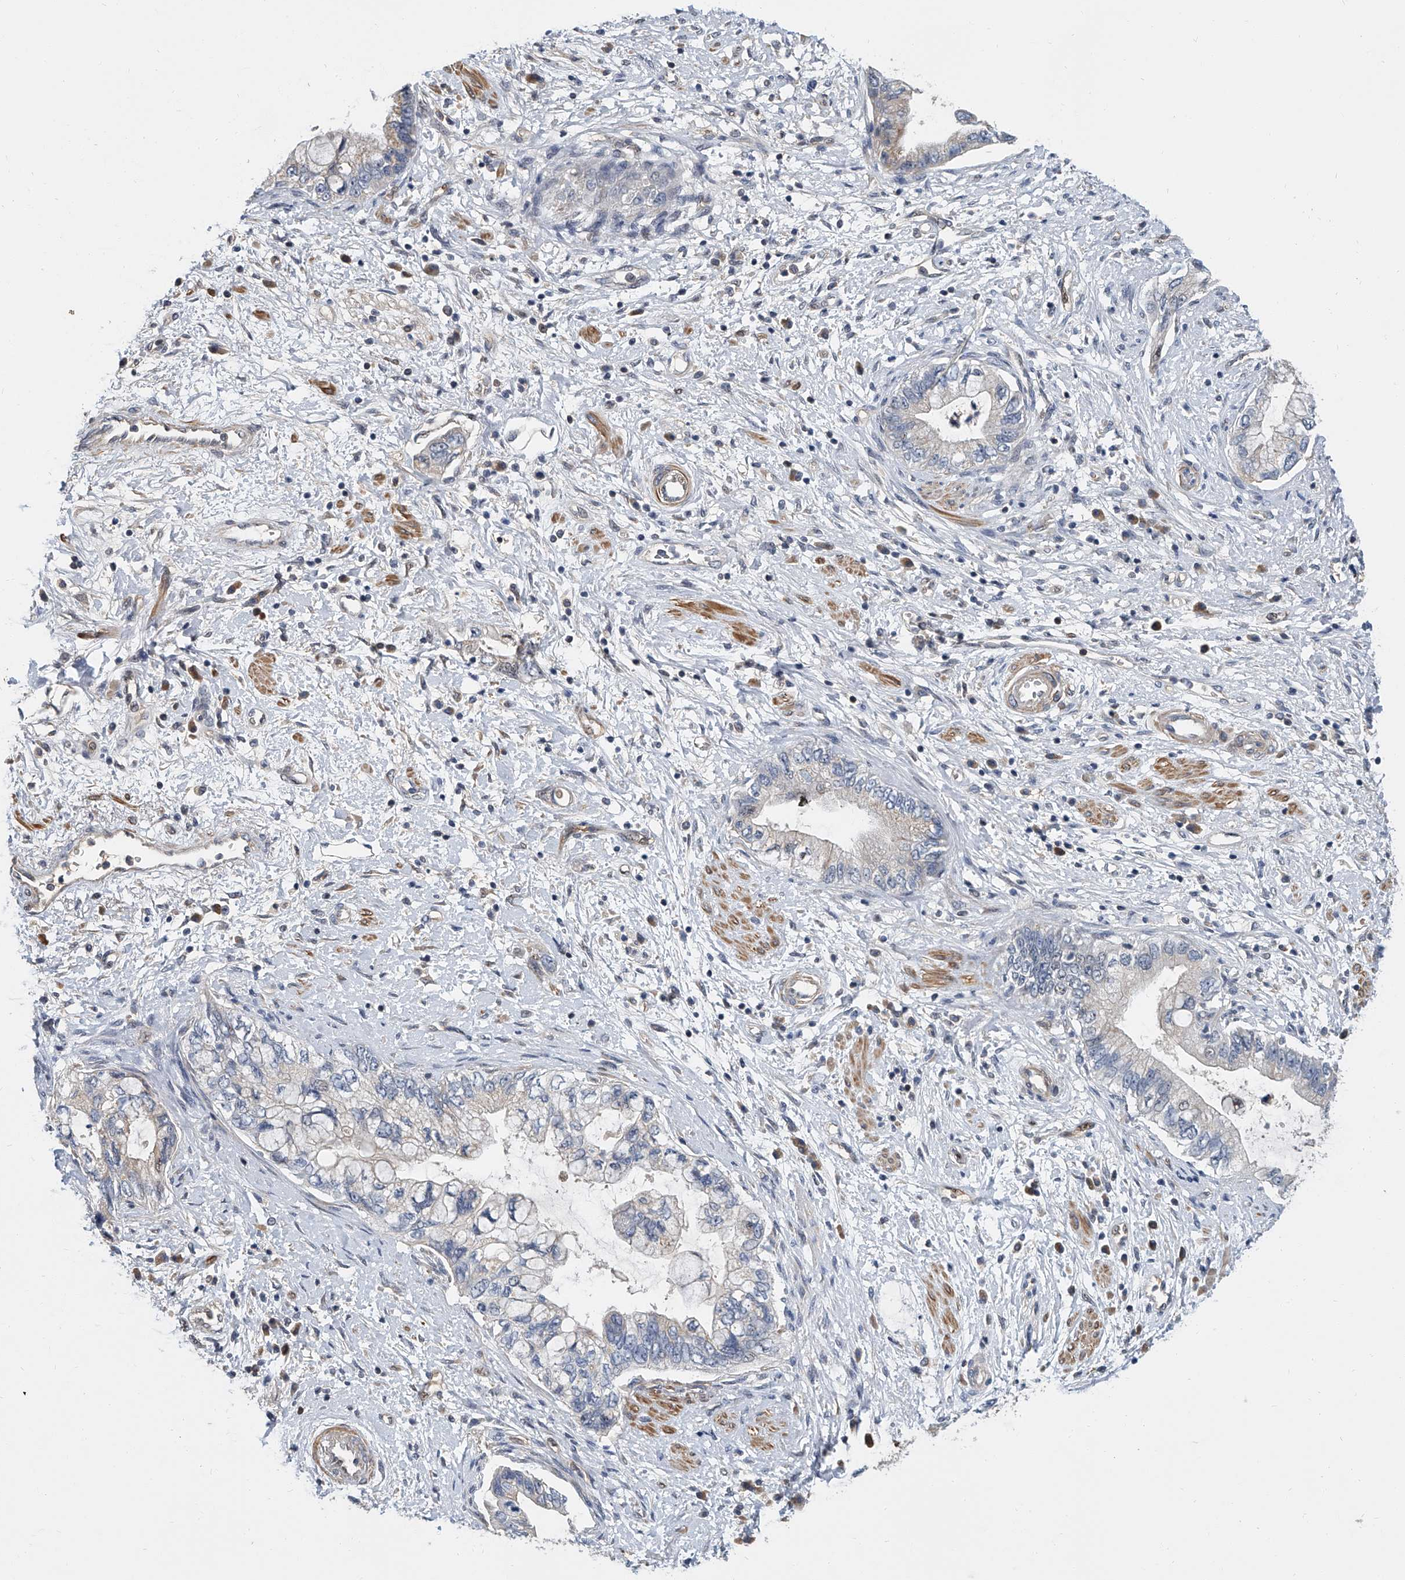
{"staining": {"intensity": "negative", "quantity": "none", "location": "none"}, "tissue": "pancreatic cancer", "cell_type": "Tumor cells", "image_type": "cancer", "snomed": [{"axis": "morphology", "description": "Adenocarcinoma, NOS"}, {"axis": "topography", "description": "Pancreas"}], "caption": "Micrograph shows no significant protein staining in tumor cells of pancreatic adenocarcinoma.", "gene": "CD200", "patient": {"sex": "female", "age": 73}}